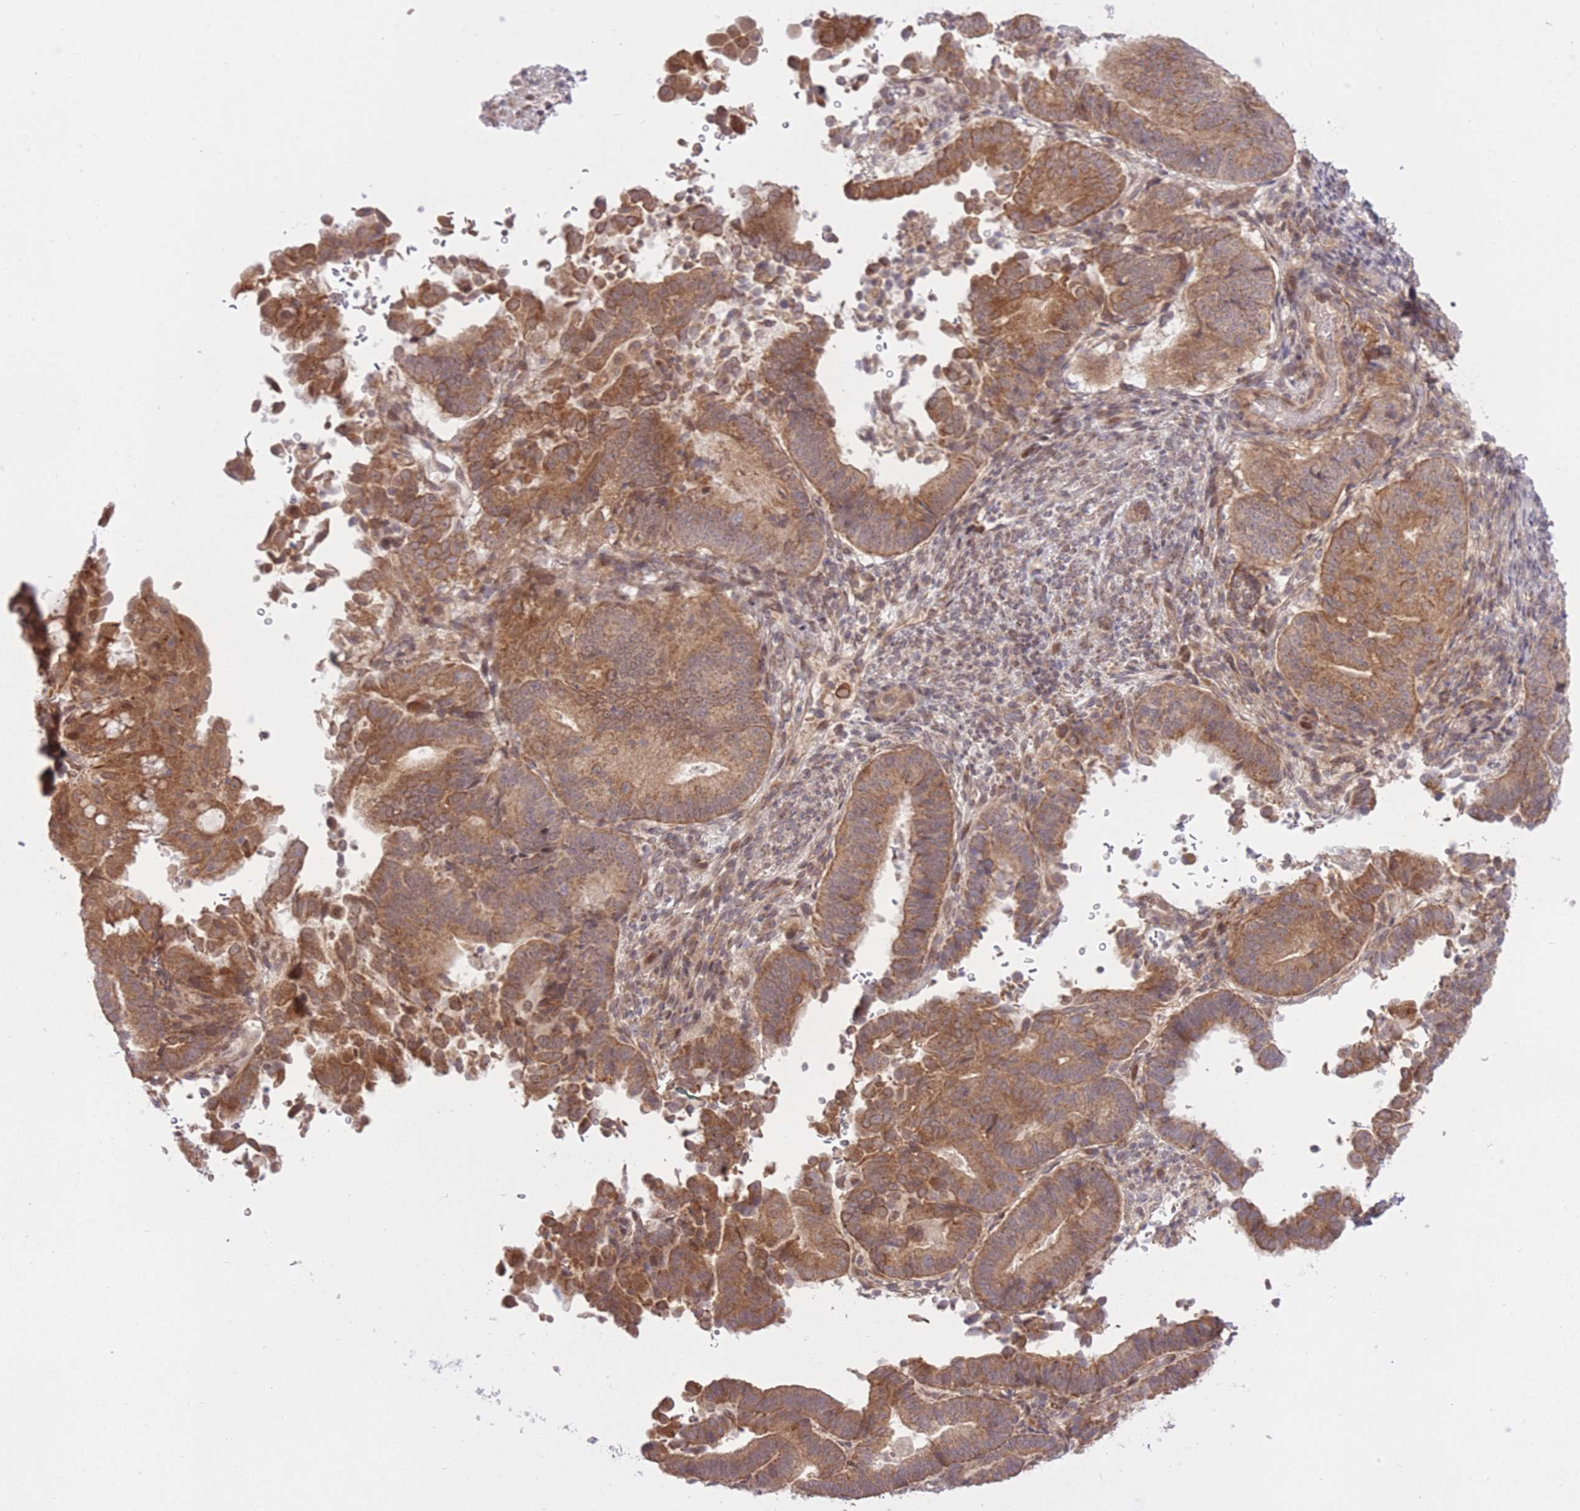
{"staining": {"intensity": "moderate", "quantity": ">75%", "location": "cytoplasmic/membranous"}, "tissue": "endometrial cancer", "cell_type": "Tumor cells", "image_type": "cancer", "snomed": [{"axis": "morphology", "description": "Adenocarcinoma, NOS"}, {"axis": "topography", "description": "Endometrium"}], "caption": "Tumor cells exhibit medium levels of moderate cytoplasmic/membranous staining in about >75% of cells in human endometrial adenocarcinoma.", "gene": "ZNF391", "patient": {"sex": "female", "age": 70}}